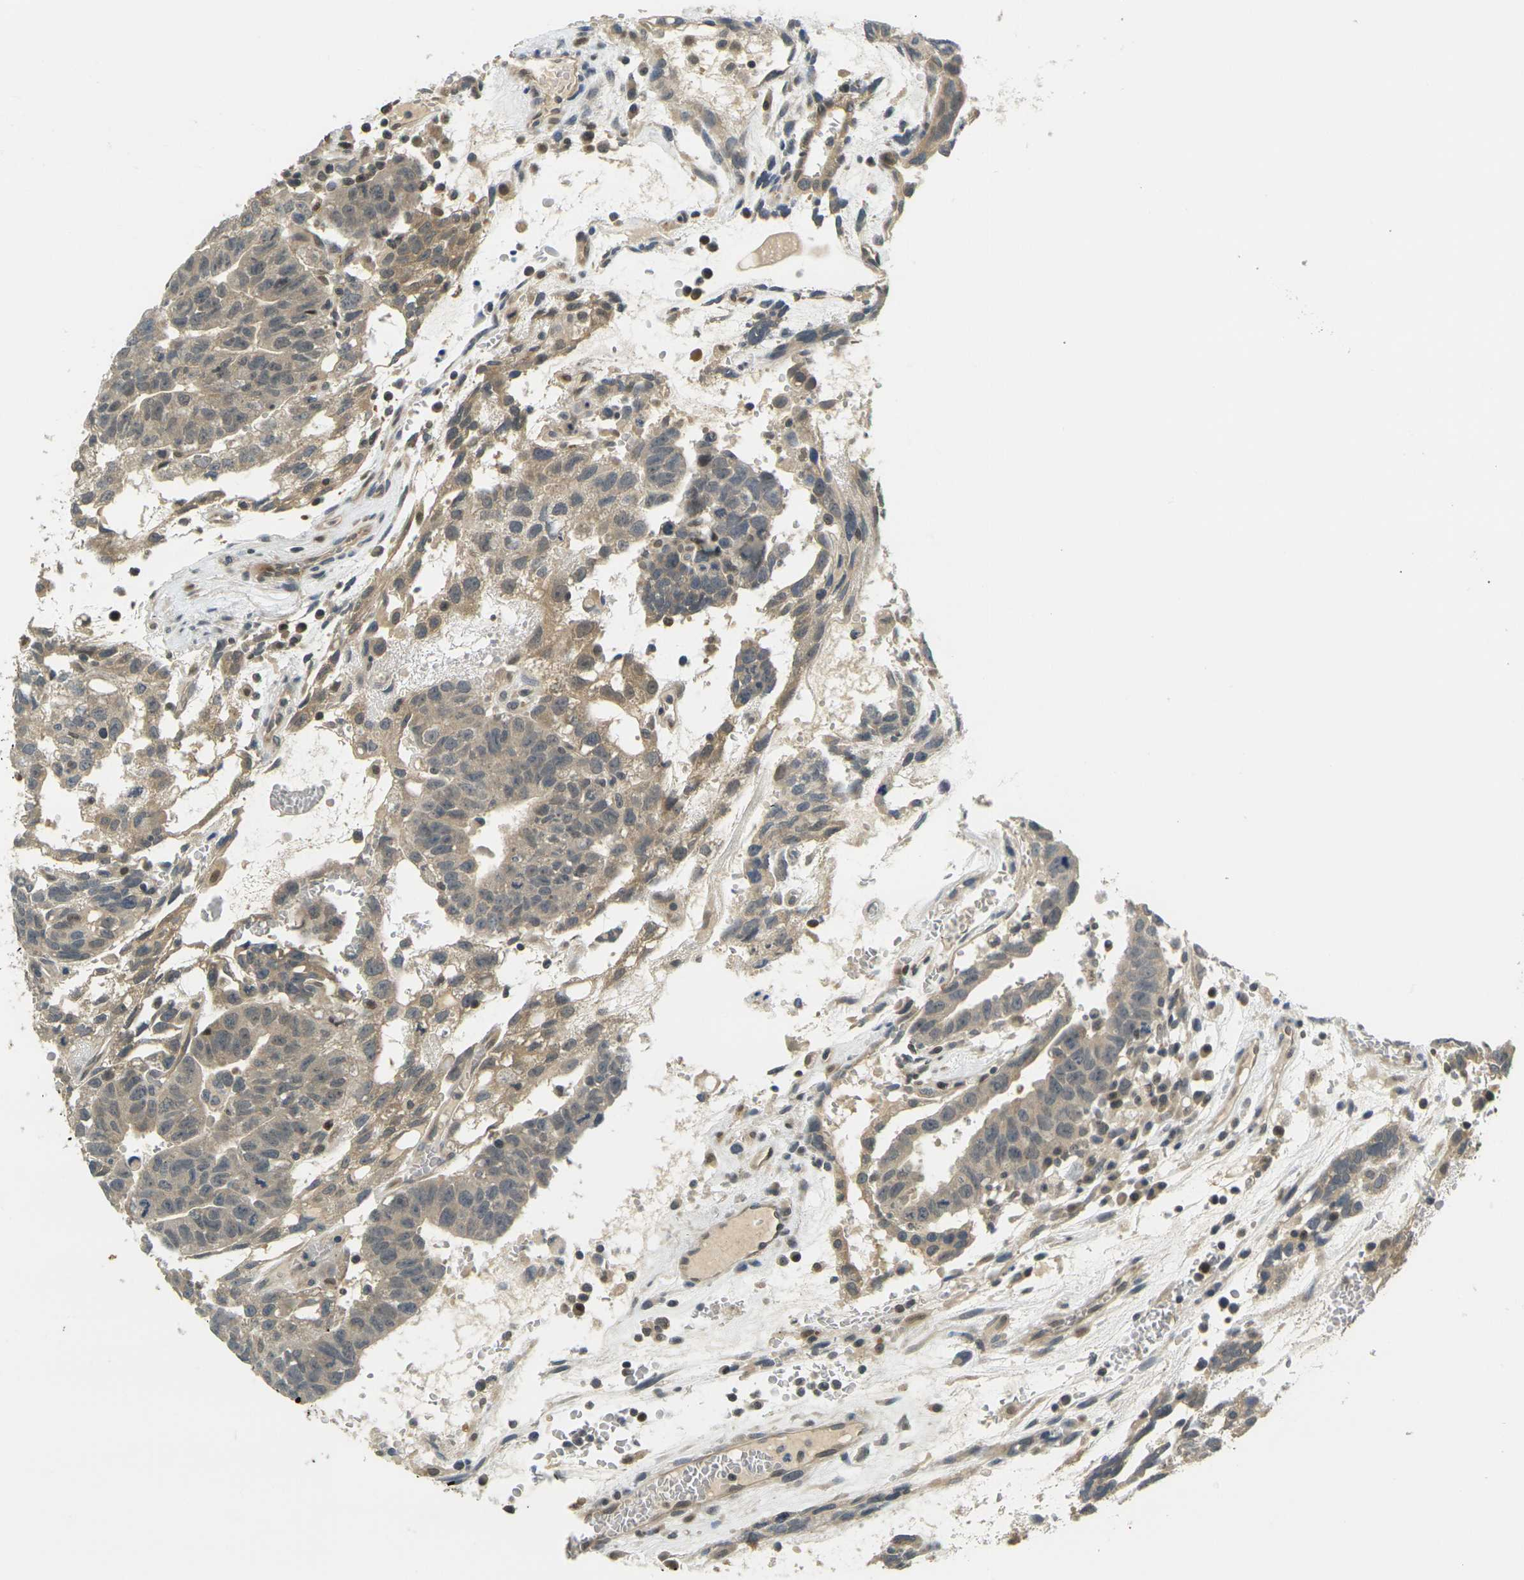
{"staining": {"intensity": "weak", "quantity": ">75%", "location": "cytoplasmic/membranous"}, "tissue": "testis cancer", "cell_type": "Tumor cells", "image_type": "cancer", "snomed": [{"axis": "morphology", "description": "Seminoma, NOS"}, {"axis": "morphology", "description": "Carcinoma, Embryonal, NOS"}, {"axis": "topography", "description": "Testis"}], "caption": "Immunohistochemistry histopathology image of testis cancer (embryonal carcinoma) stained for a protein (brown), which reveals low levels of weak cytoplasmic/membranous positivity in about >75% of tumor cells.", "gene": "KLHL8", "patient": {"sex": "male", "age": 52}}